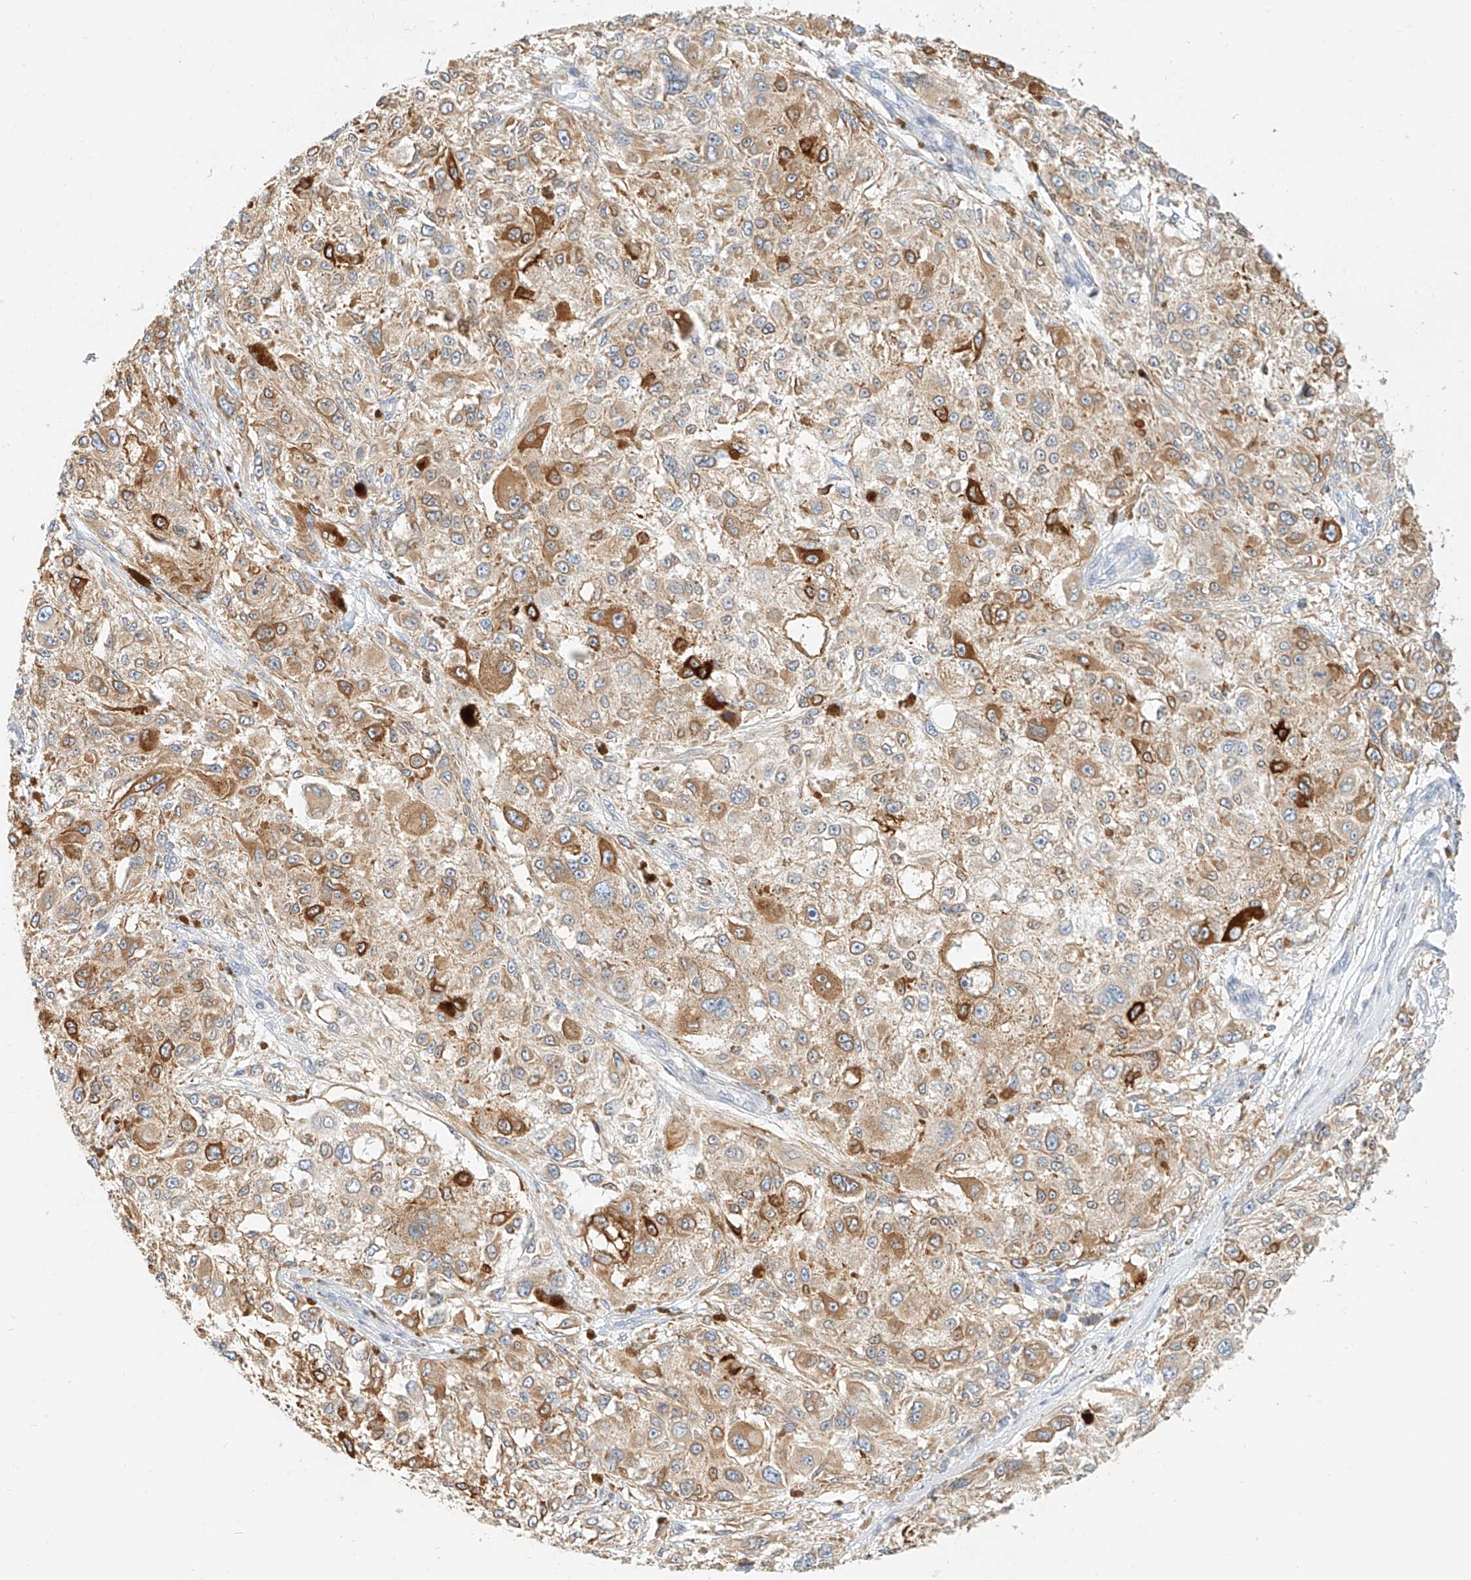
{"staining": {"intensity": "moderate", "quantity": "25%-75%", "location": "cytoplasmic/membranous"}, "tissue": "melanoma", "cell_type": "Tumor cells", "image_type": "cancer", "snomed": [{"axis": "morphology", "description": "Necrosis, NOS"}, {"axis": "morphology", "description": "Malignant melanoma, NOS"}, {"axis": "topography", "description": "Skin"}], "caption": "A high-resolution image shows immunohistochemistry staining of malignant melanoma, which reveals moderate cytoplasmic/membranous expression in about 25%-75% of tumor cells.", "gene": "DHRS7", "patient": {"sex": "female", "age": 87}}